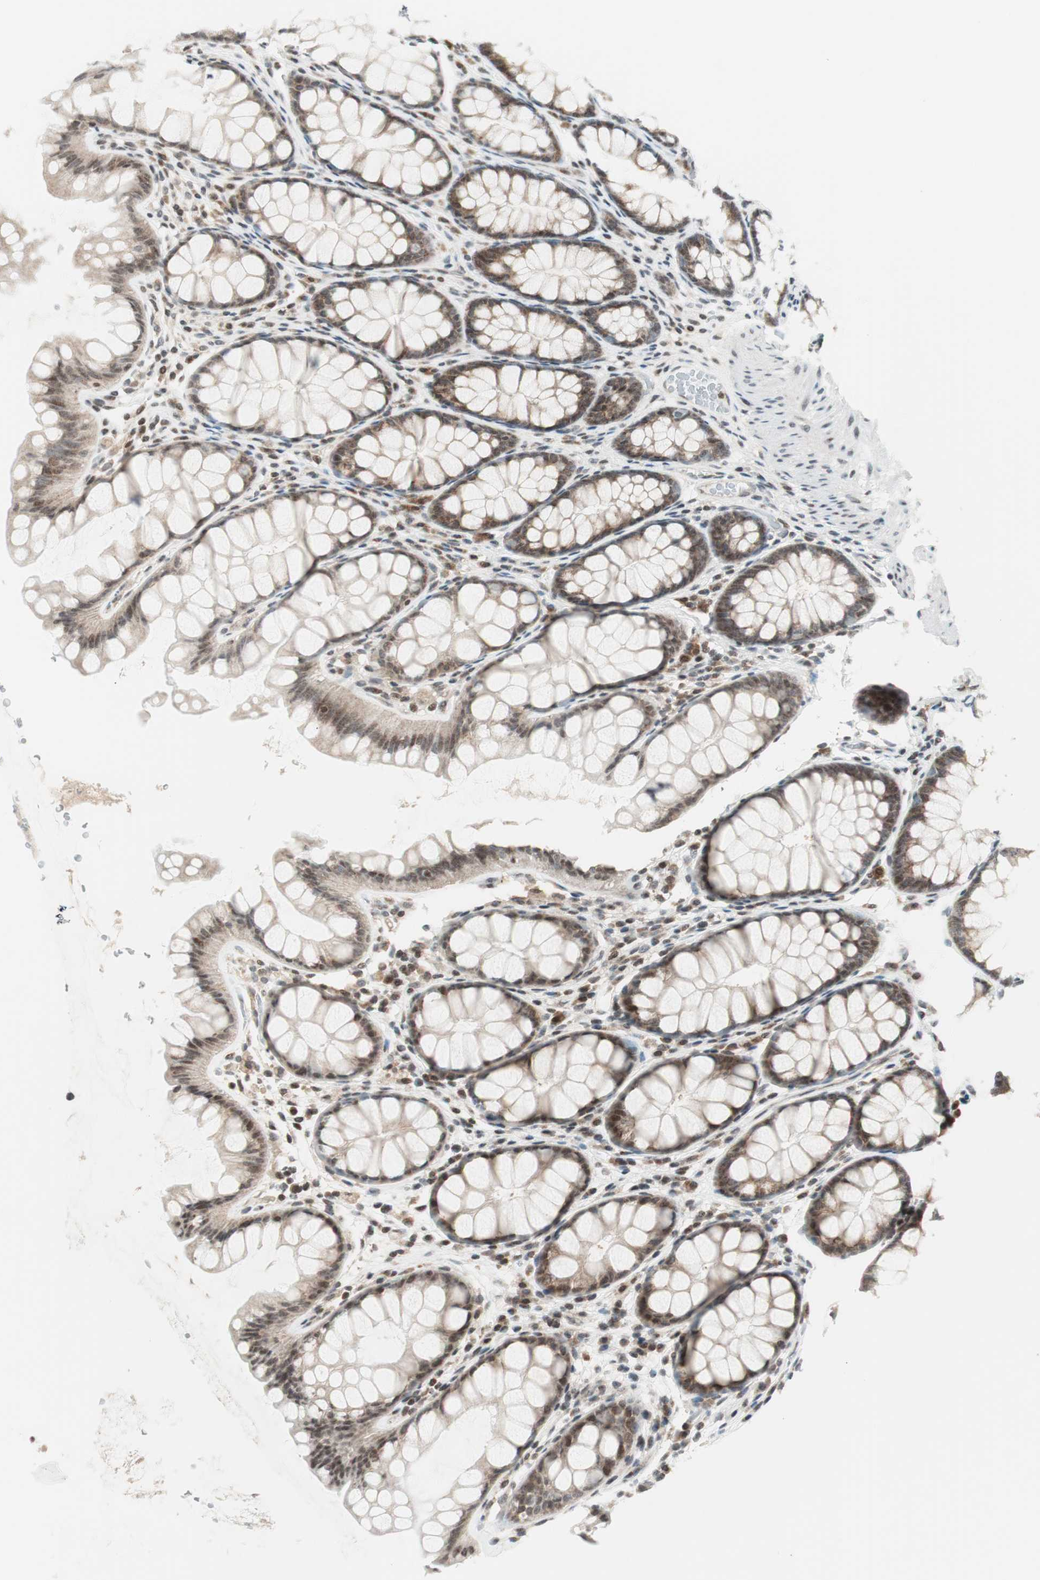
{"staining": {"intensity": "negative", "quantity": "none", "location": "none"}, "tissue": "colon", "cell_type": "Endothelial cells", "image_type": "normal", "snomed": [{"axis": "morphology", "description": "Normal tissue, NOS"}, {"axis": "topography", "description": "Colon"}], "caption": "High power microscopy histopathology image of an immunohistochemistry (IHC) micrograph of benign colon, revealing no significant expression in endothelial cells. The staining was performed using DAB to visualize the protein expression in brown, while the nuclei were stained in blue with hematoxylin (Magnification: 20x).", "gene": "TPT1", "patient": {"sex": "female", "age": 55}}